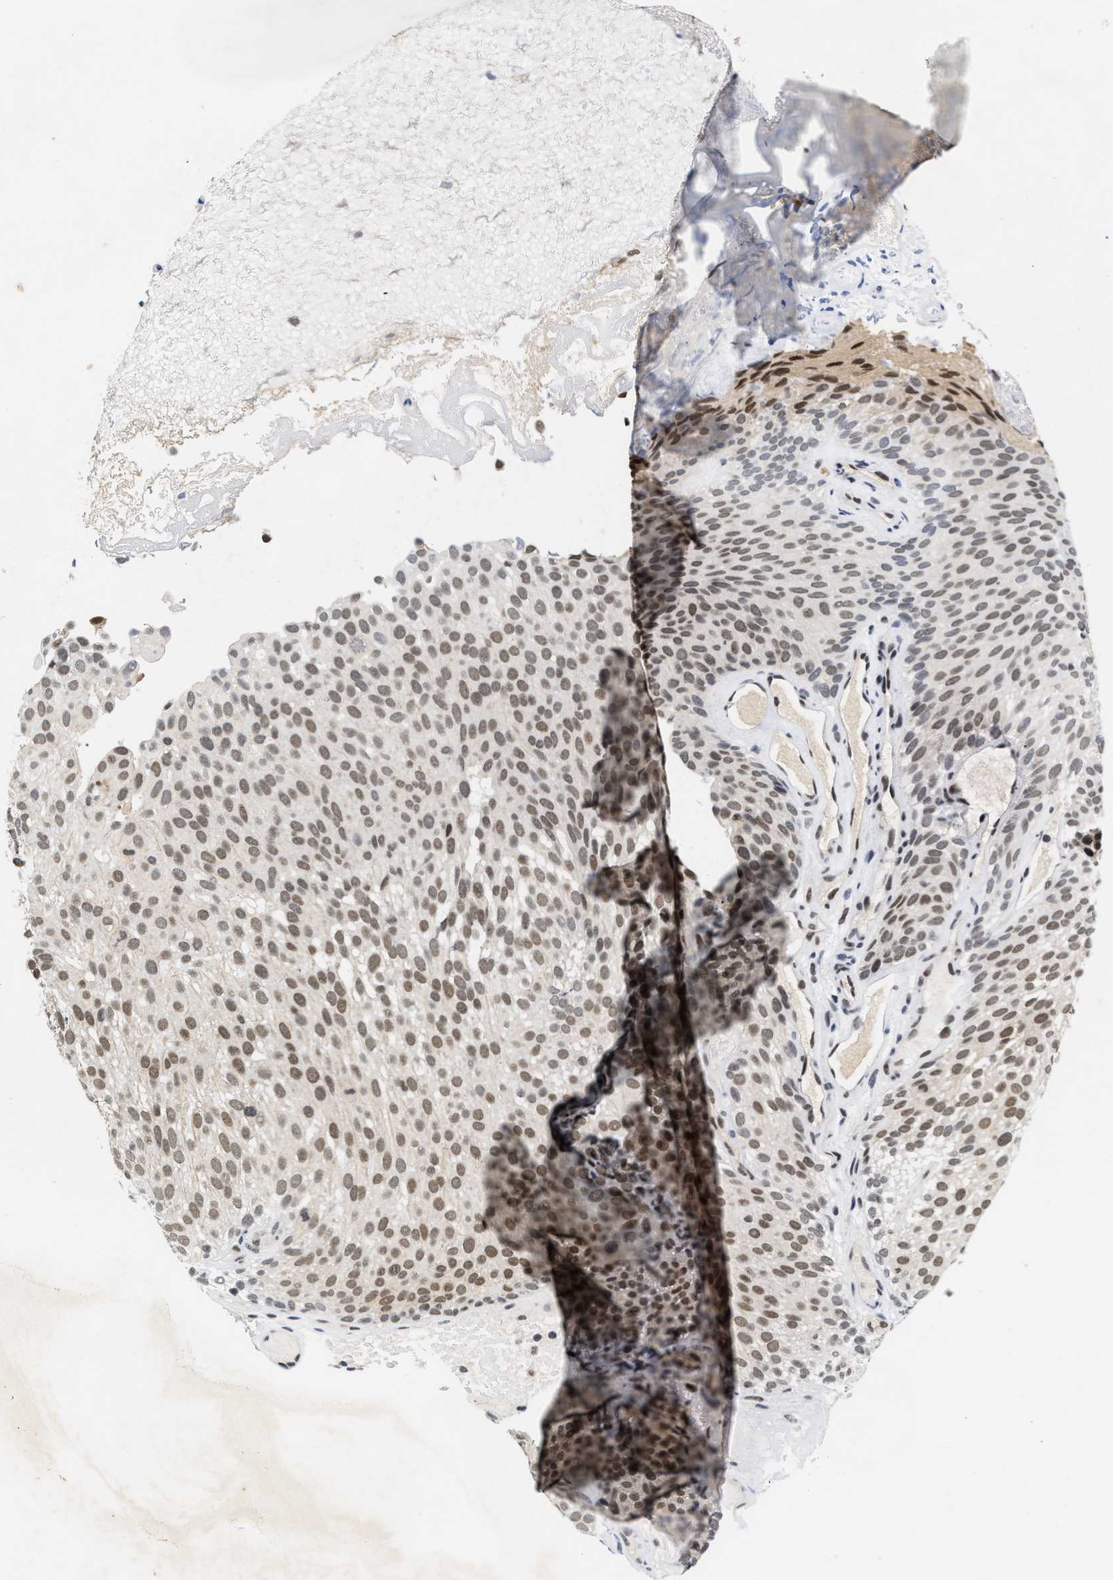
{"staining": {"intensity": "moderate", "quantity": ">75%", "location": "nuclear"}, "tissue": "urothelial cancer", "cell_type": "Tumor cells", "image_type": "cancer", "snomed": [{"axis": "morphology", "description": "Urothelial carcinoma, Low grade"}, {"axis": "topography", "description": "Urinary bladder"}], "caption": "IHC (DAB) staining of human low-grade urothelial carcinoma shows moderate nuclear protein positivity in approximately >75% of tumor cells.", "gene": "INIP", "patient": {"sex": "male", "age": 78}}